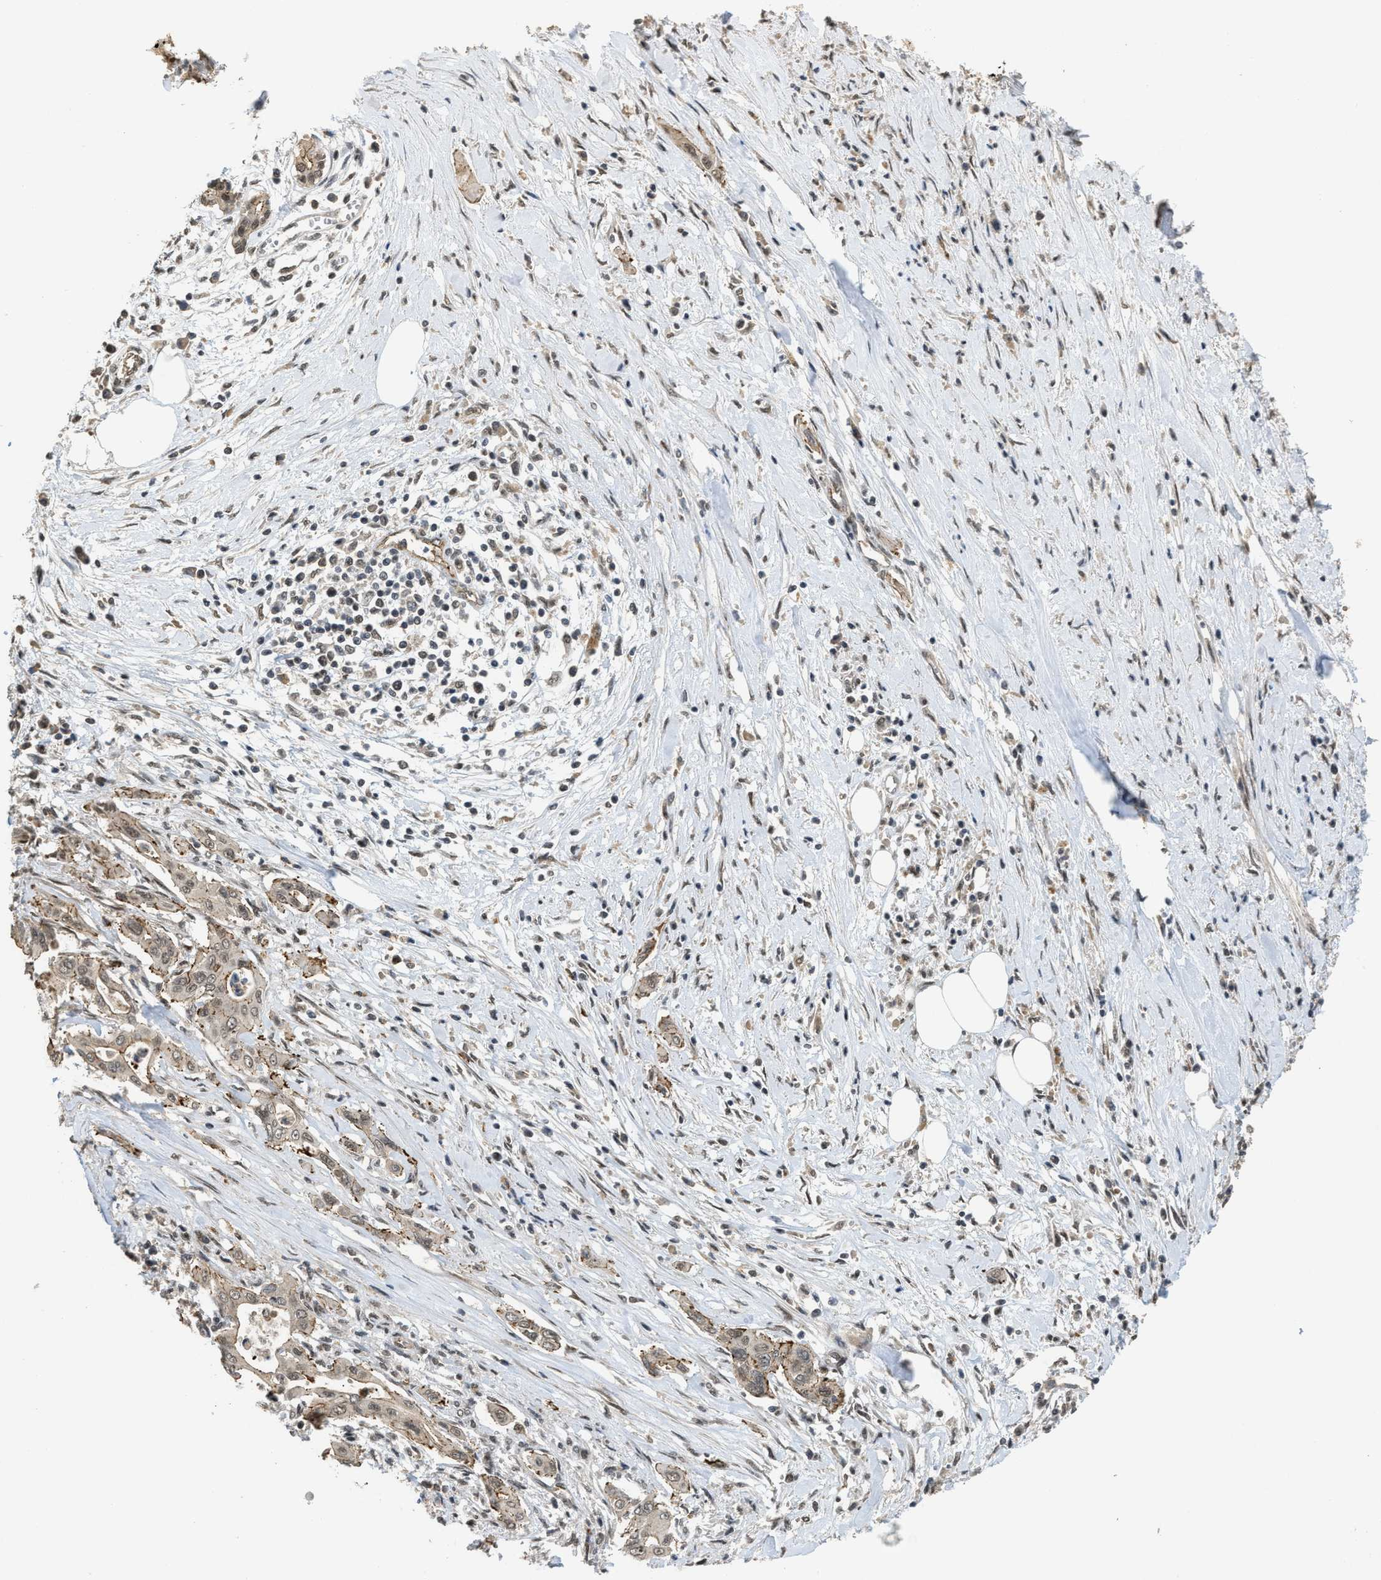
{"staining": {"intensity": "weak", "quantity": "25%-75%", "location": "cytoplasmic/membranous,nuclear"}, "tissue": "pancreatic cancer", "cell_type": "Tumor cells", "image_type": "cancer", "snomed": [{"axis": "morphology", "description": "Adenocarcinoma, NOS"}, {"axis": "topography", "description": "Pancreas"}], "caption": "Pancreatic cancer (adenocarcinoma) stained for a protein displays weak cytoplasmic/membranous and nuclear positivity in tumor cells. The staining was performed using DAB to visualize the protein expression in brown, while the nuclei were stained in blue with hematoxylin (Magnification: 20x).", "gene": "DPF2", "patient": {"sex": "male", "age": 58}}